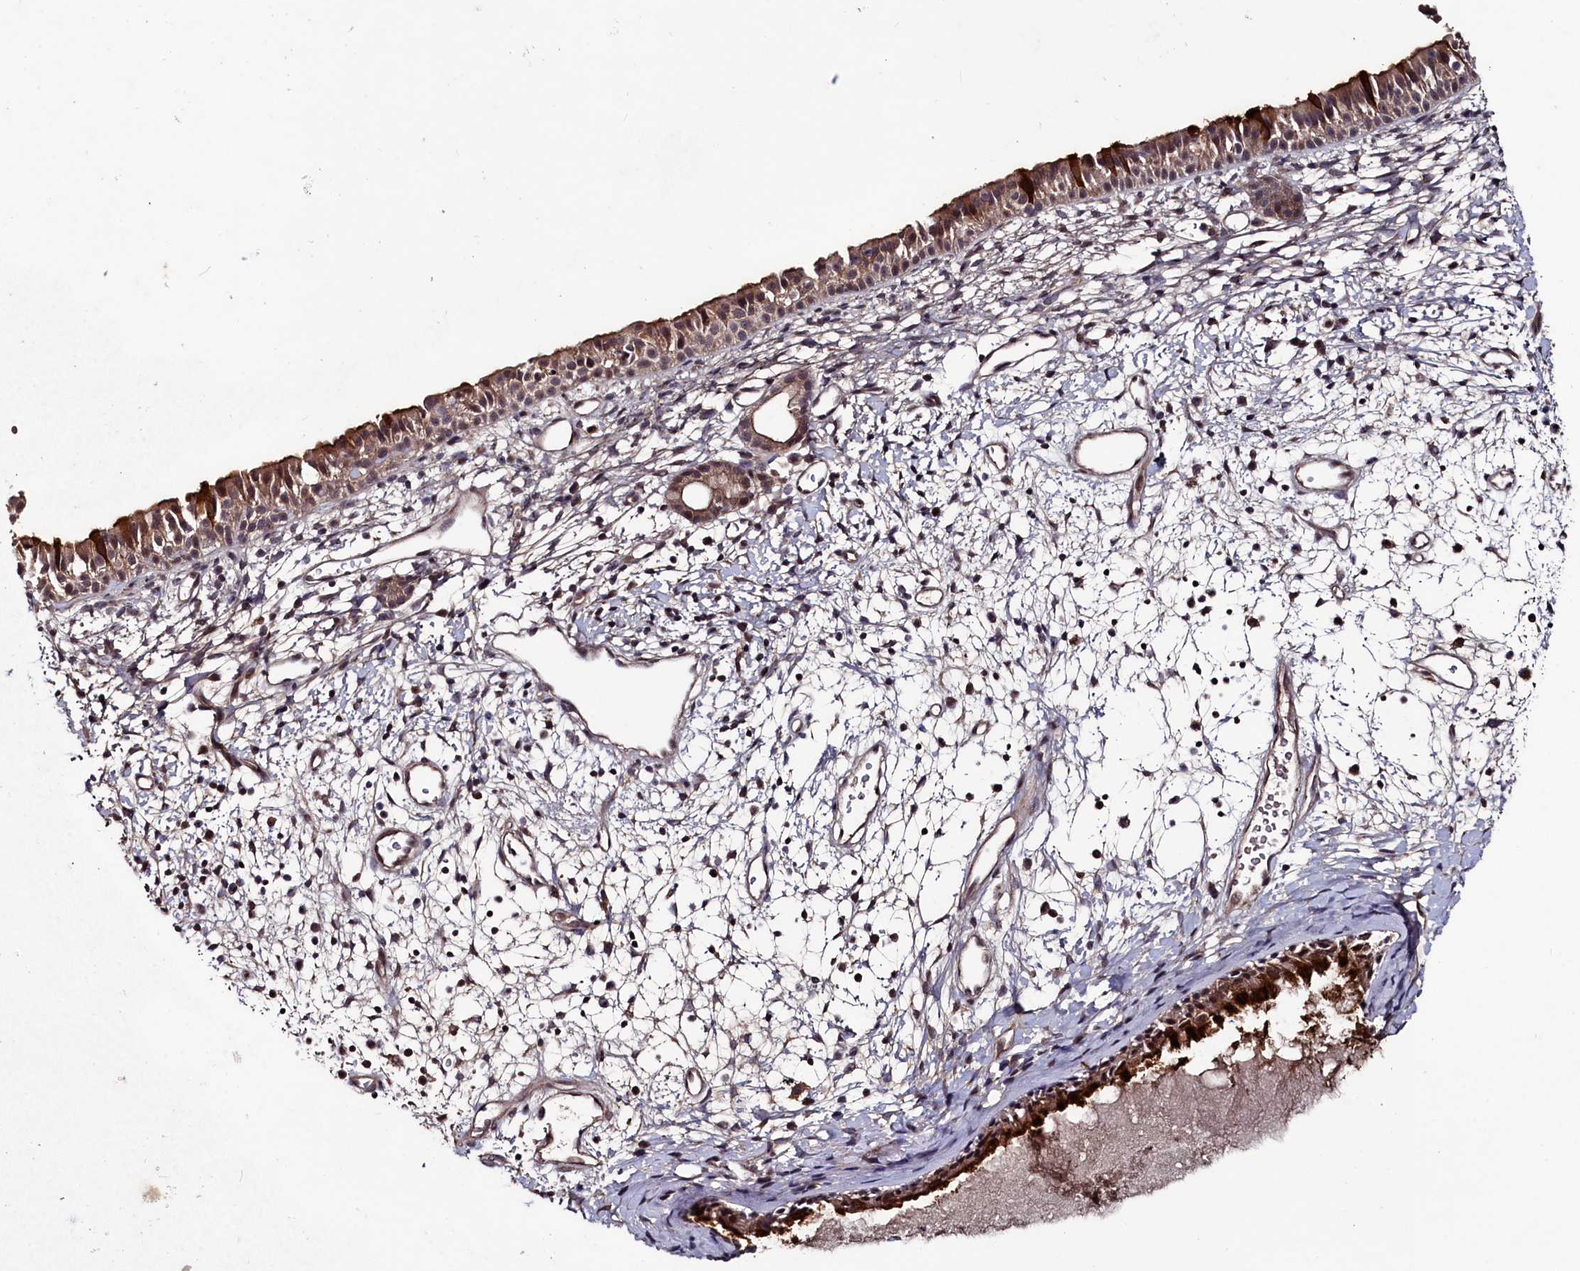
{"staining": {"intensity": "moderate", "quantity": ">75%", "location": "cytoplasmic/membranous,nuclear"}, "tissue": "nasopharynx", "cell_type": "Respiratory epithelial cells", "image_type": "normal", "snomed": [{"axis": "morphology", "description": "Normal tissue, NOS"}, {"axis": "topography", "description": "Nasopharynx"}], "caption": "Immunohistochemical staining of unremarkable nasopharynx exhibits >75% levels of moderate cytoplasmic/membranous,nuclear protein expression in approximately >75% of respiratory epithelial cells.", "gene": "TMC5", "patient": {"sex": "male", "age": 22}}